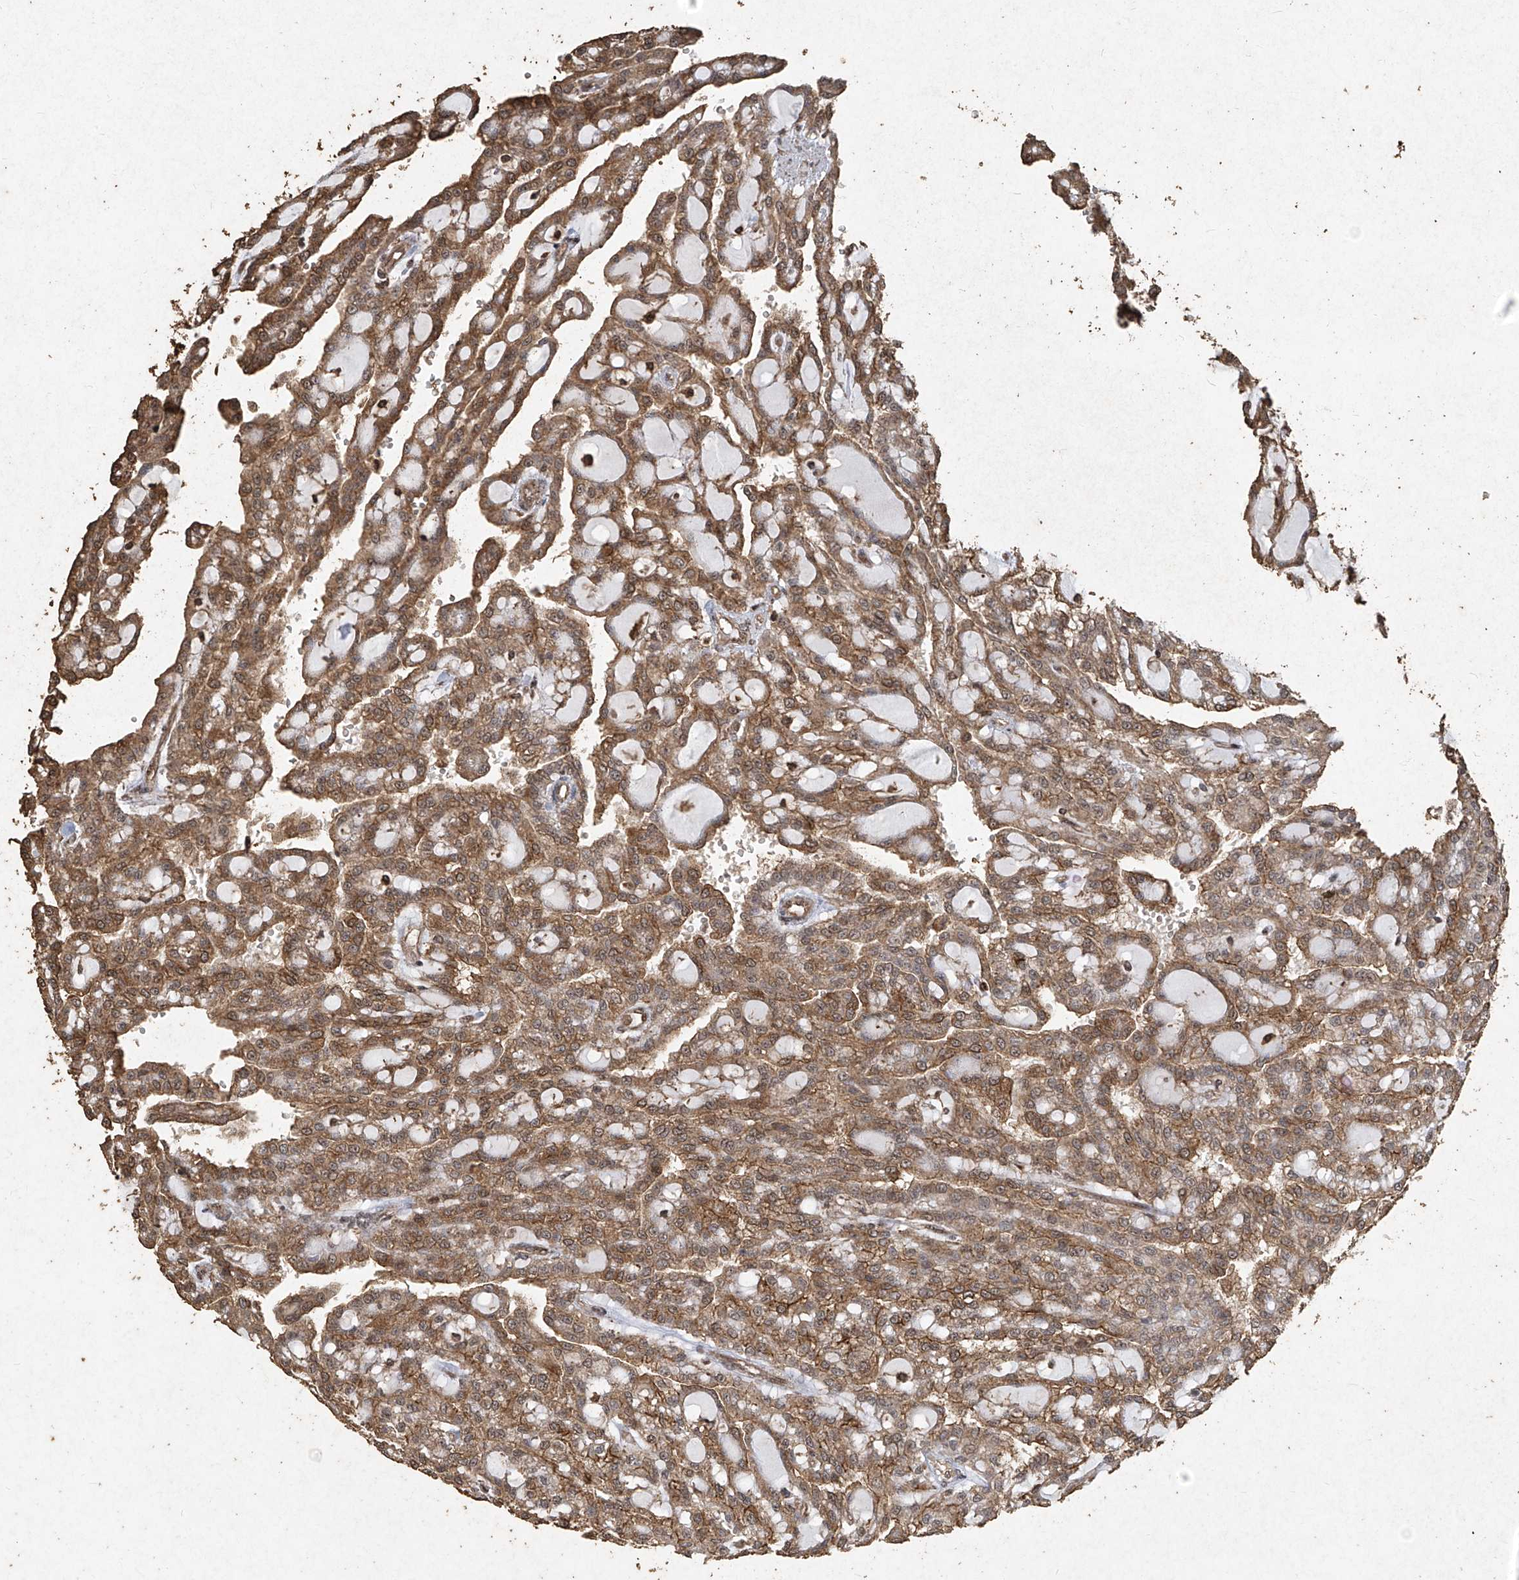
{"staining": {"intensity": "moderate", "quantity": ">75%", "location": "cytoplasmic/membranous"}, "tissue": "renal cancer", "cell_type": "Tumor cells", "image_type": "cancer", "snomed": [{"axis": "morphology", "description": "Adenocarcinoma, NOS"}, {"axis": "topography", "description": "Kidney"}], "caption": "Adenocarcinoma (renal) stained with a protein marker shows moderate staining in tumor cells.", "gene": "ERBB3", "patient": {"sex": "male", "age": 63}}